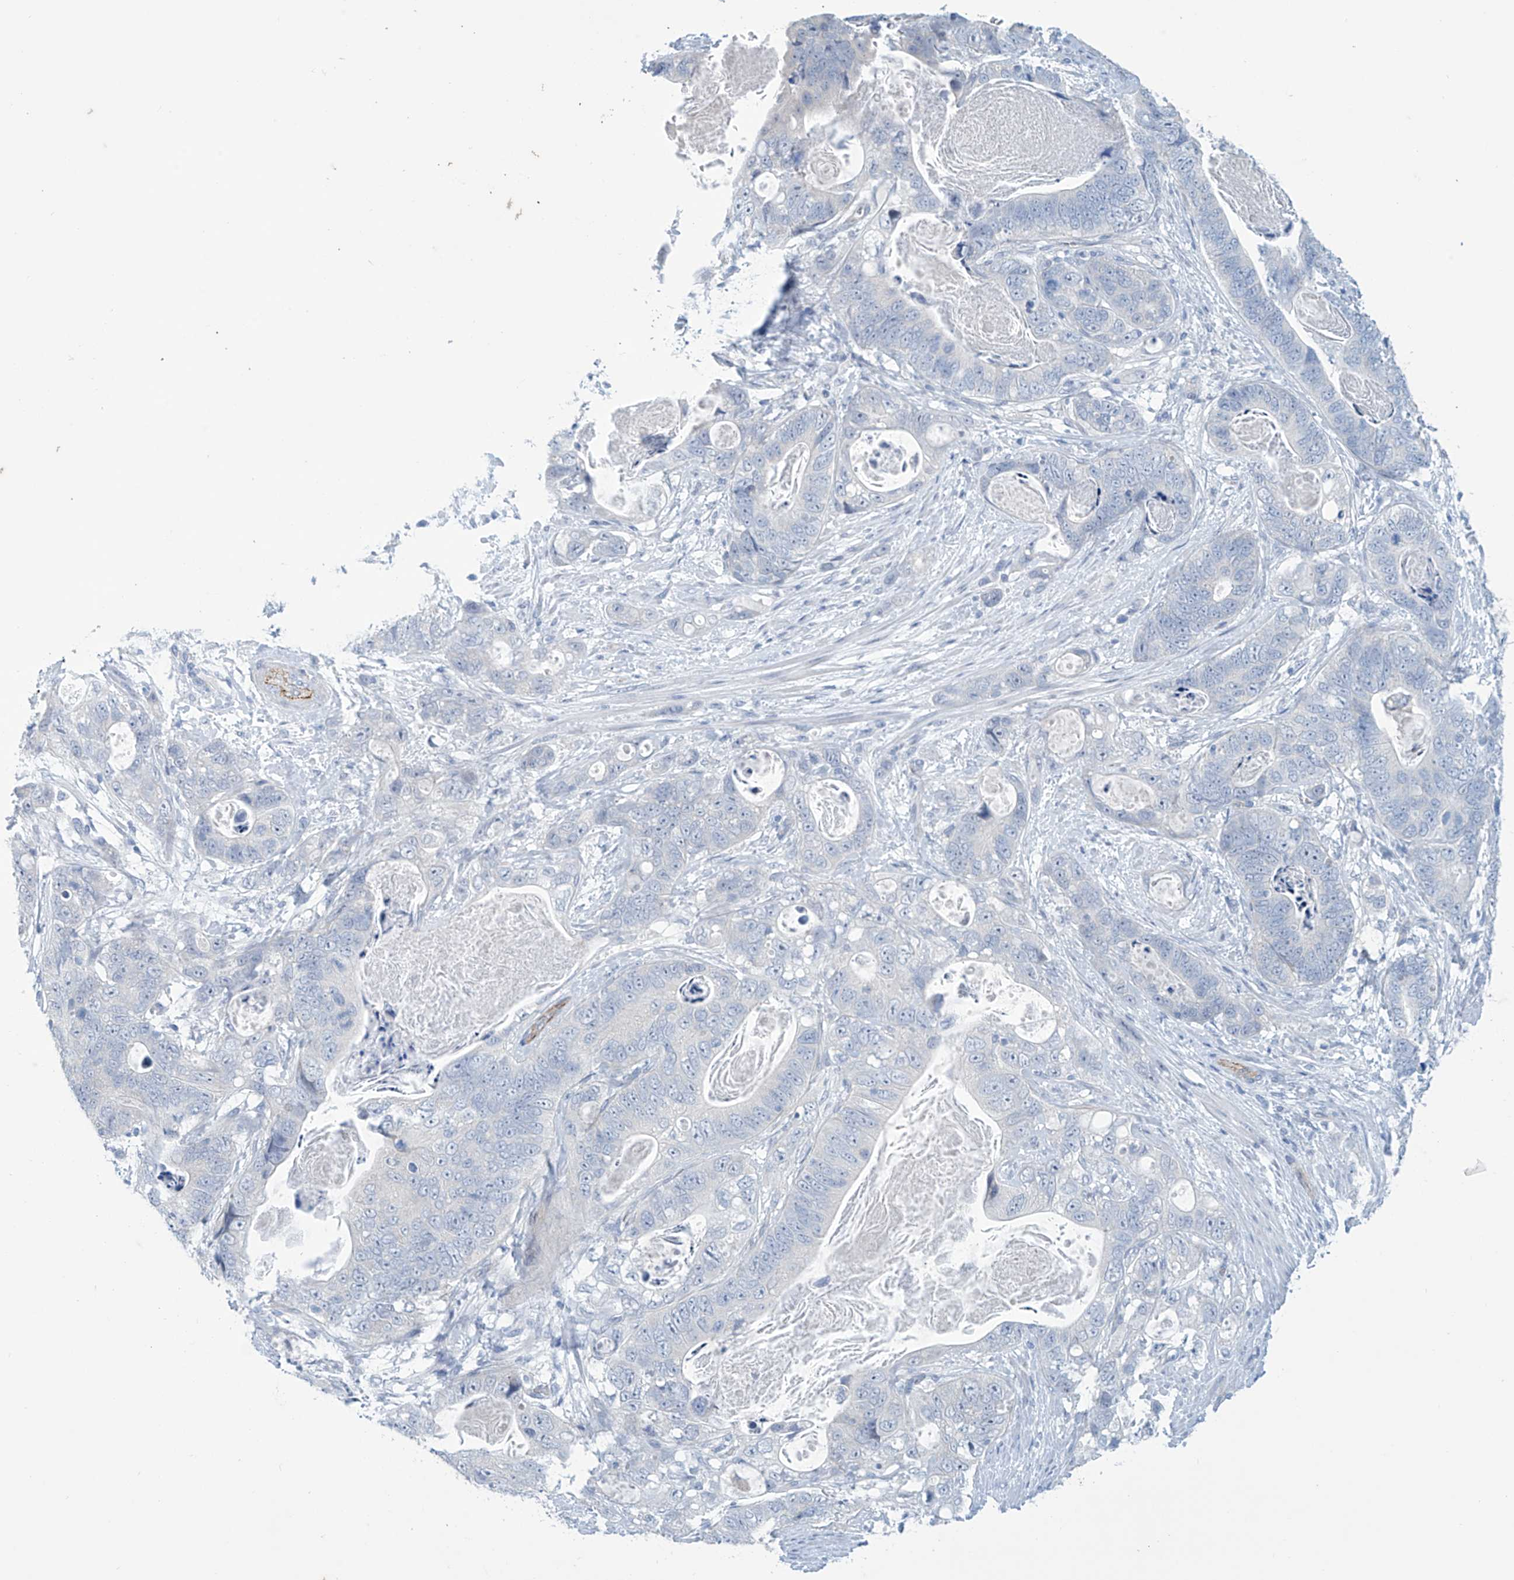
{"staining": {"intensity": "negative", "quantity": "none", "location": "none"}, "tissue": "stomach cancer", "cell_type": "Tumor cells", "image_type": "cancer", "snomed": [{"axis": "morphology", "description": "Normal tissue, NOS"}, {"axis": "morphology", "description": "Adenocarcinoma, NOS"}, {"axis": "topography", "description": "Stomach"}], "caption": "High magnification brightfield microscopy of stomach cancer (adenocarcinoma) stained with DAB (3,3'-diaminobenzidine) (brown) and counterstained with hematoxylin (blue): tumor cells show no significant positivity.", "gene": "SLC35A5", "patient": {"sex": "female", "age": 89}}